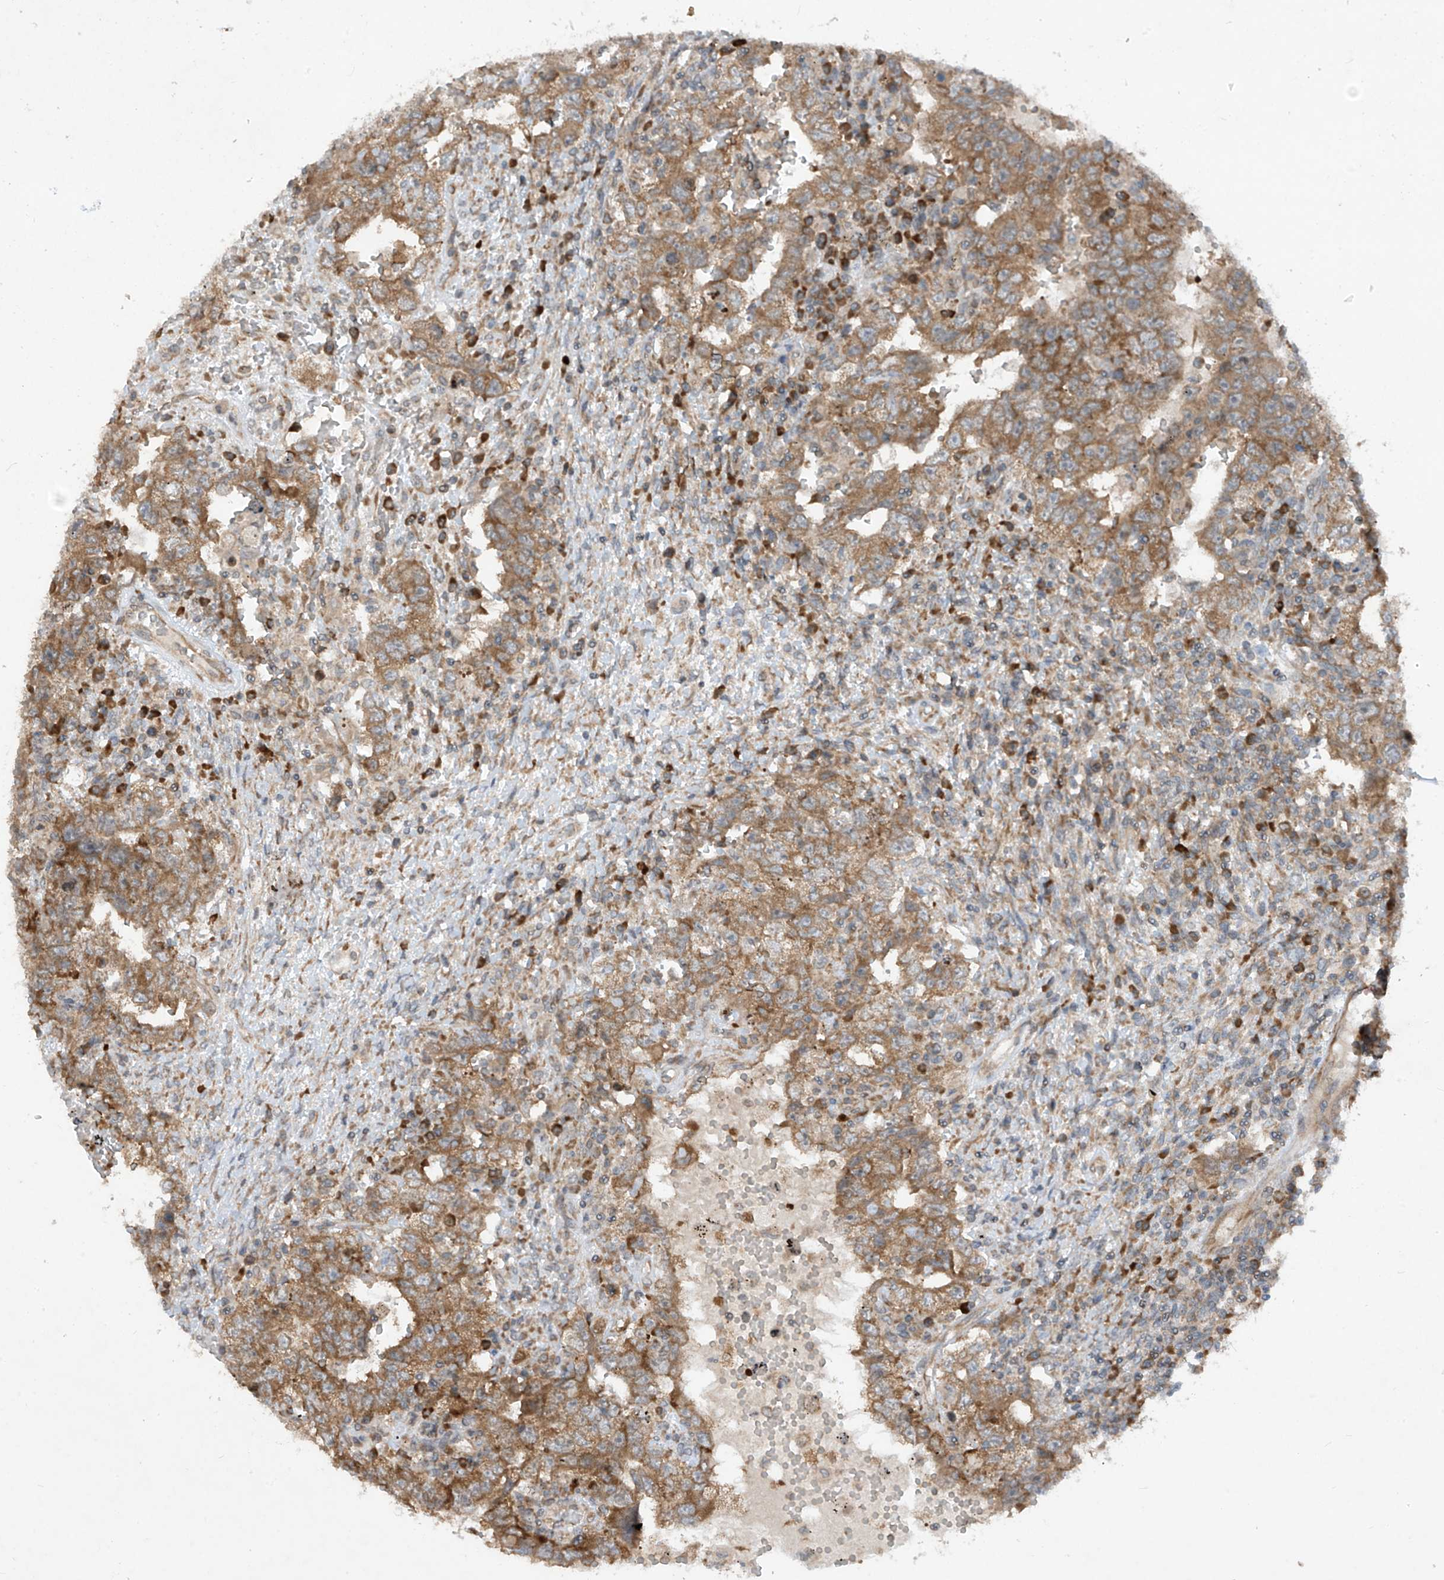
{"staining": {"intensity": "moderate", "quantity": ">75%", "location": "cytoplasmic/membranous"}, "tissue": "testis cancer", "cell_type": "Tumor cells", "image_type": "cancer", "snomed": [{"axis": "morphology", "description": "Carcinoma, Embryonal, NOS"}, {"axis": "topography", "description": "Testis"}], "caption": "High-magnification brightfield microscopy of testis embryonal carcinoma stained with DAB (3,3'-diaminobenzidine) (brown) and counterstained with hematoxylin (blue). tumor cells exhibit moderate cytoplasmic/membranous expression is present in about>75% of cells.", "gene": "RPL34", "patient": {"sex": "male", "age": 26}}